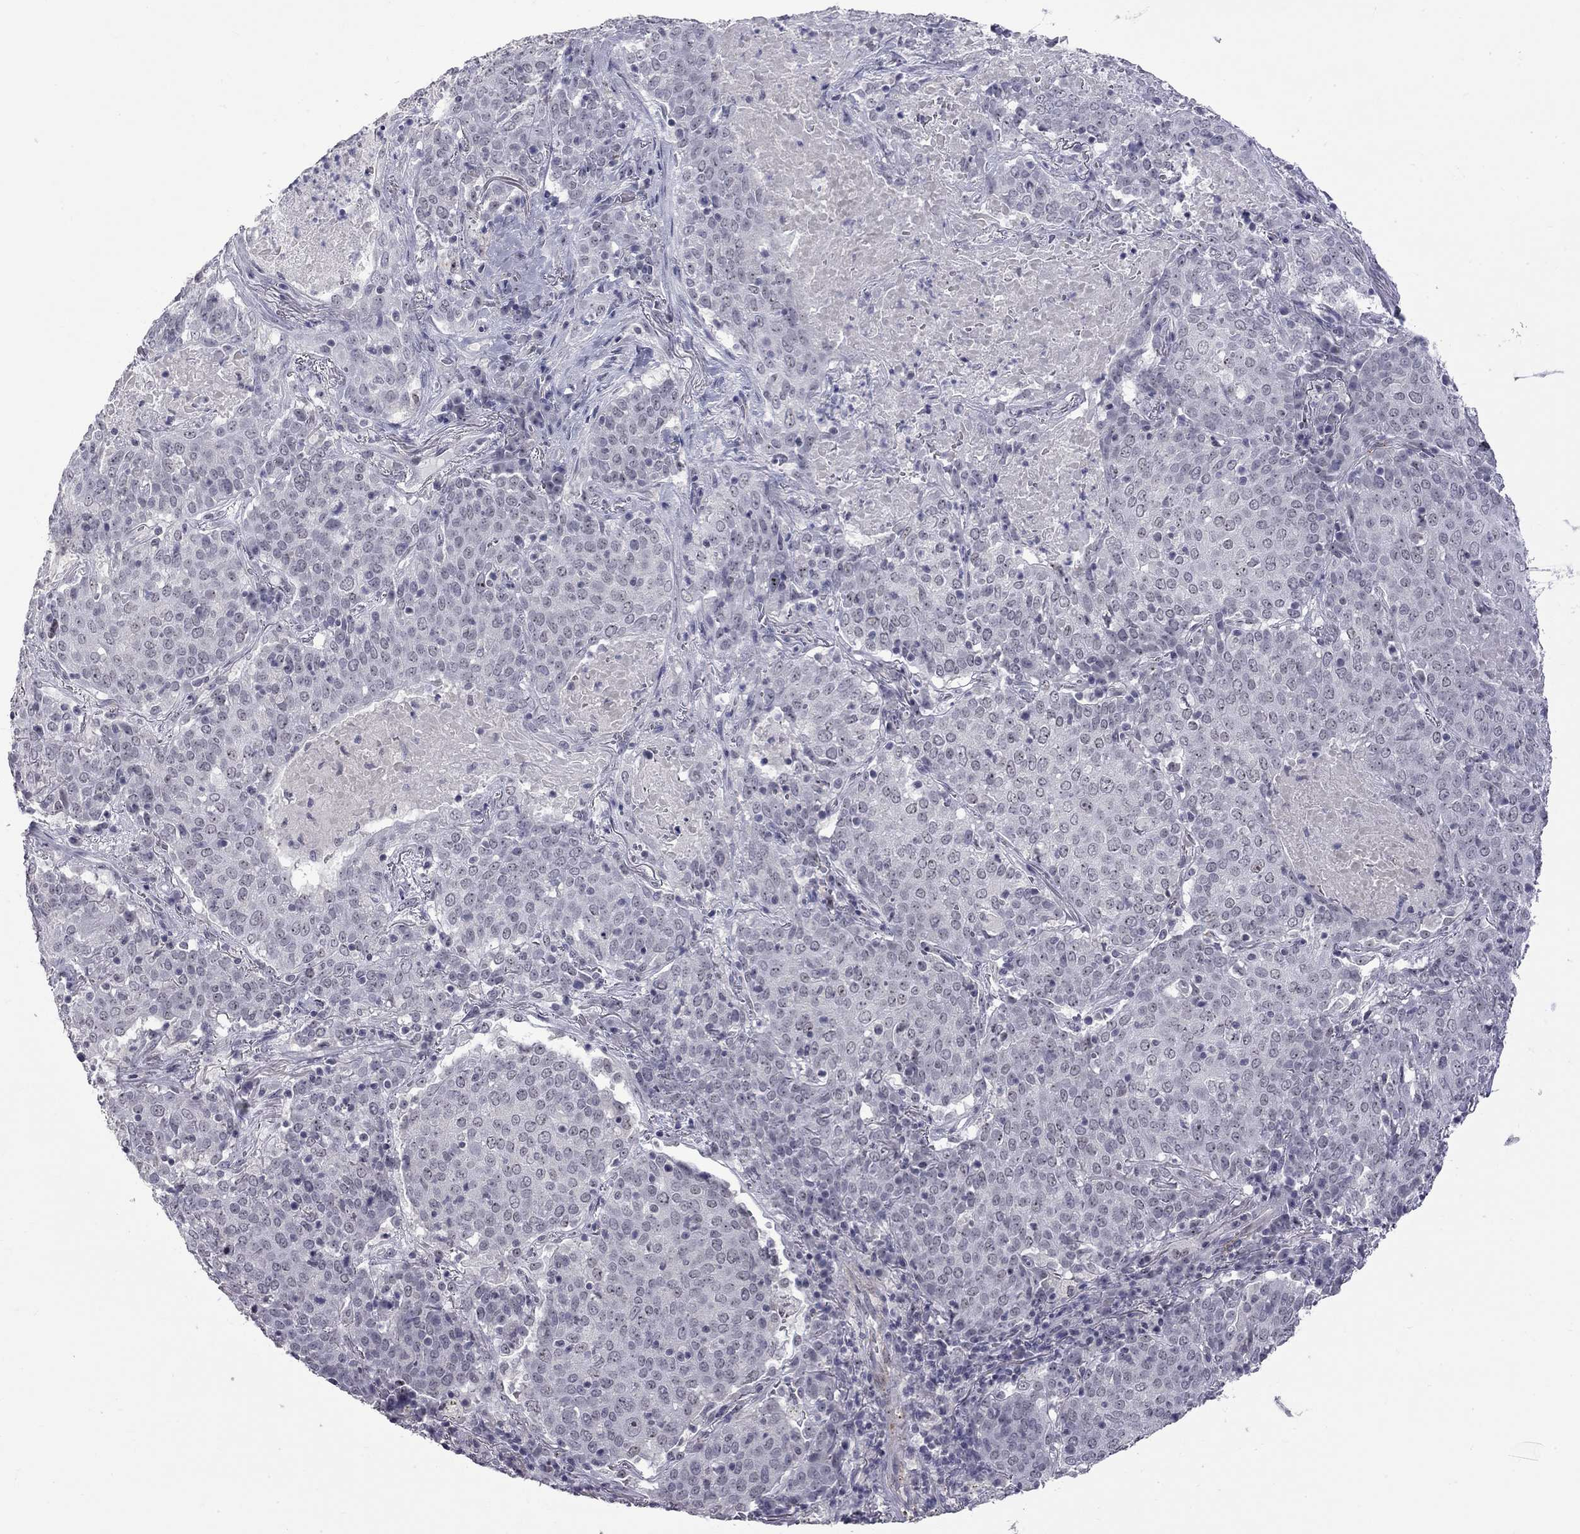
{"staining": {"intensity": "negative", "quantity": "none", "location": "none"}, "tissue": "lung cancer", "cell_type": "Tumor cells", "image_type": "cancer", "snomed": [{"axis": "morphology", "description": "Squamous cell carcinoma, NOS"}, {"axis": "topography", "description": "Lung"}], "caption": "A histopathology image of human lung cancer is negative for staining in tumor cells.", "gene": "GSG1L", "patient": {"sex": "male", "age": 82}}